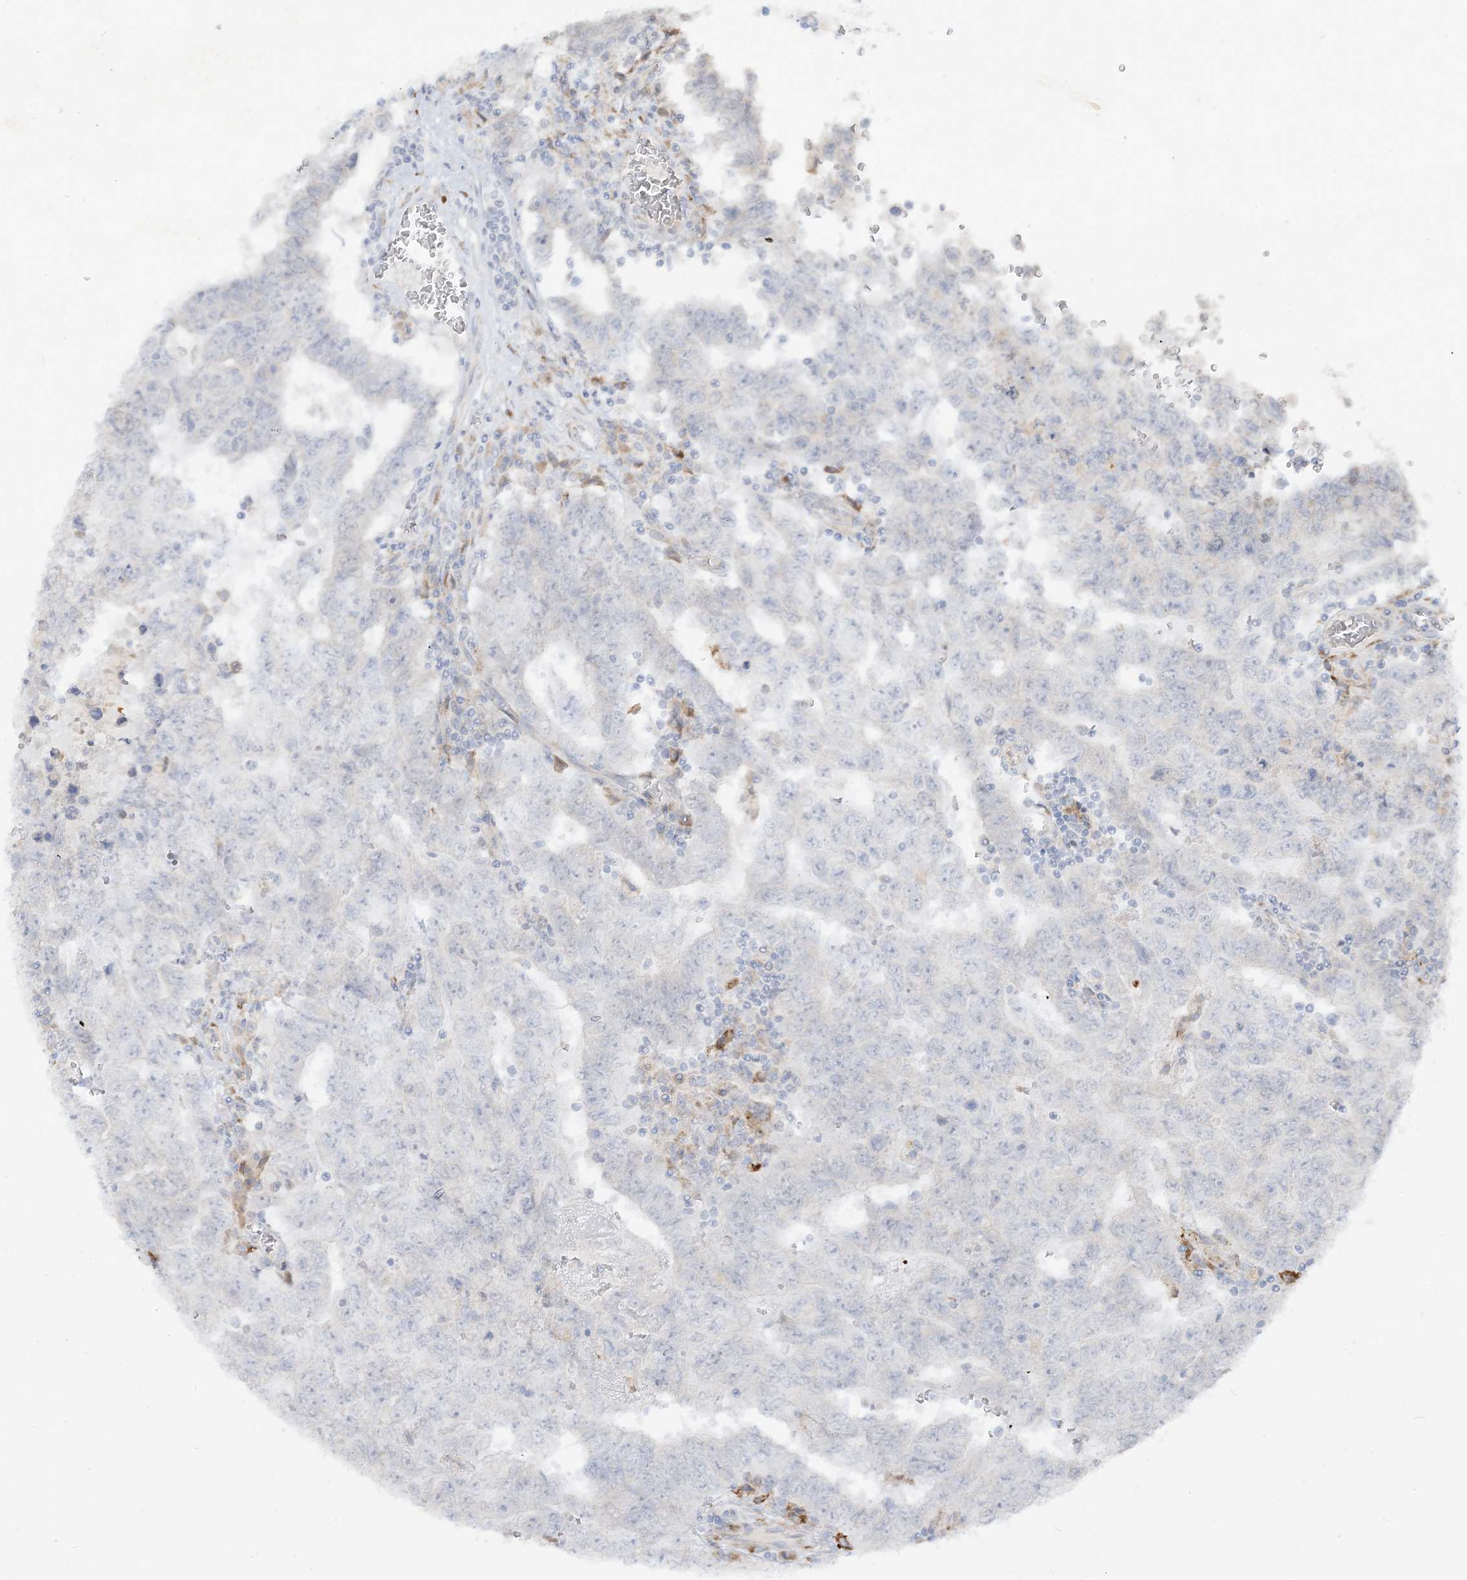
{"staining": {"intensity": "negative", "quantity": "none", "location": "none"}, "tissue": "testis cancer", "cell_type": "Tumor cells", "image_type": "cancer", "snomed": [{"axis": "morphology", "description": "Carcinoma, Embryonal, NOS"}, {"axis": "topography", "description": "Testis"}], "caption": "Immunohistochemistry micrograph of neoplastic tissue: human testis cancer (embryonal carcinoma) stained with DAB shows no significant protein positivity in tumor cells.", "gene": "LOXL3", "patient": {"sex": "male", "age": 26}}